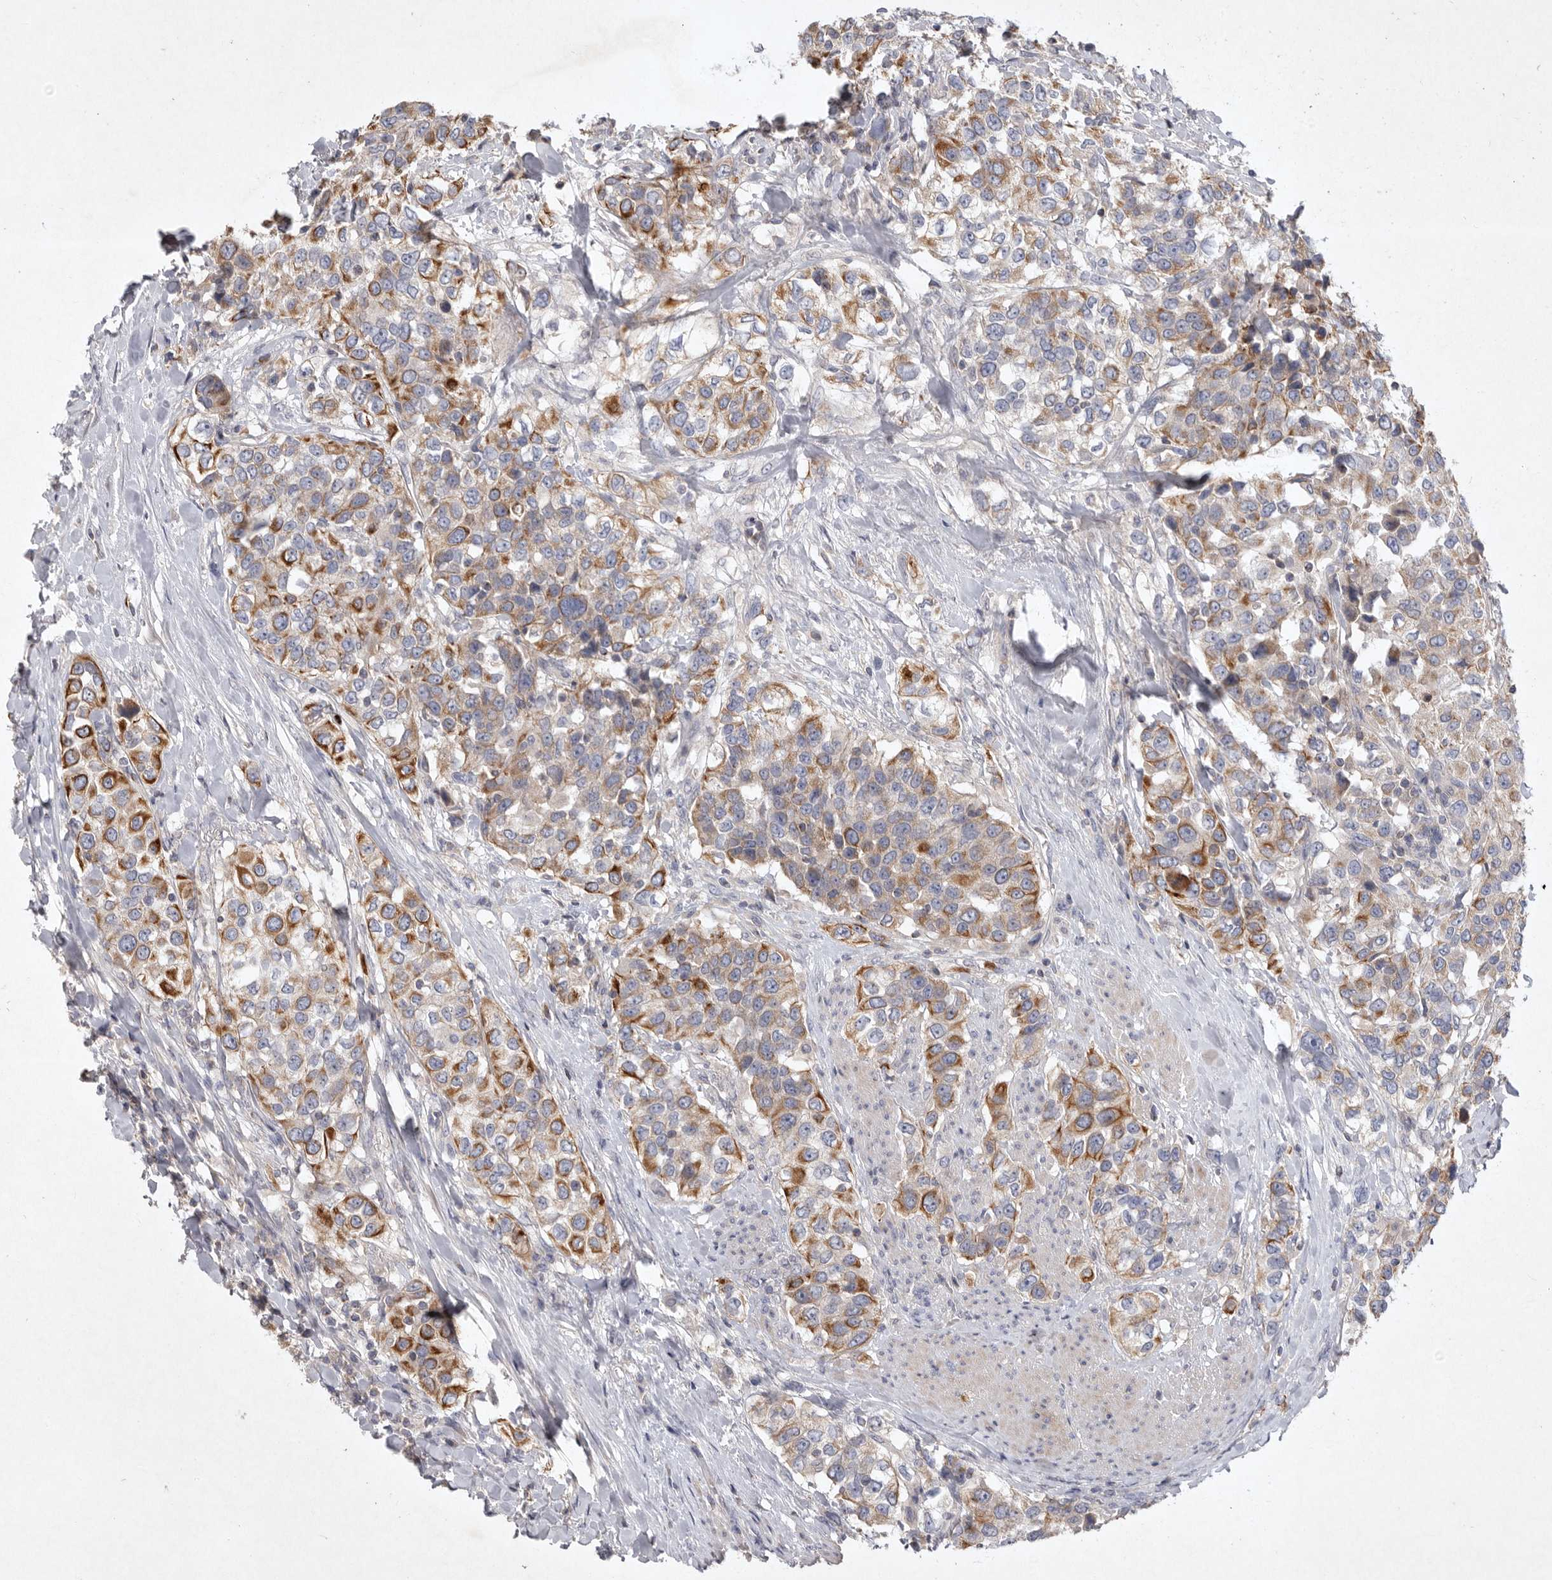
{"staining": {"intensity": "moderate", "quantity": "25%-75%", "location": "cytoplasmic/membranous"}, "tissue": "urothelial cancer", "cell_type": "Tumor cells", "image_type": "cancer", "snomed": [{"axis": "morphology", "description": "Urothelial carcinoma, High grade"}, {"axis": "topography", "description": "Urinary bladder"}], "caption": "Urothelial cancer tissue exhibits moderate cytoplasmic/membranous expression in about 25%-75% of tumor cells, visualized by immunohistochemistry.", "gene": "TNFSF14", "patient": {"sex": "female", "age": 80}}